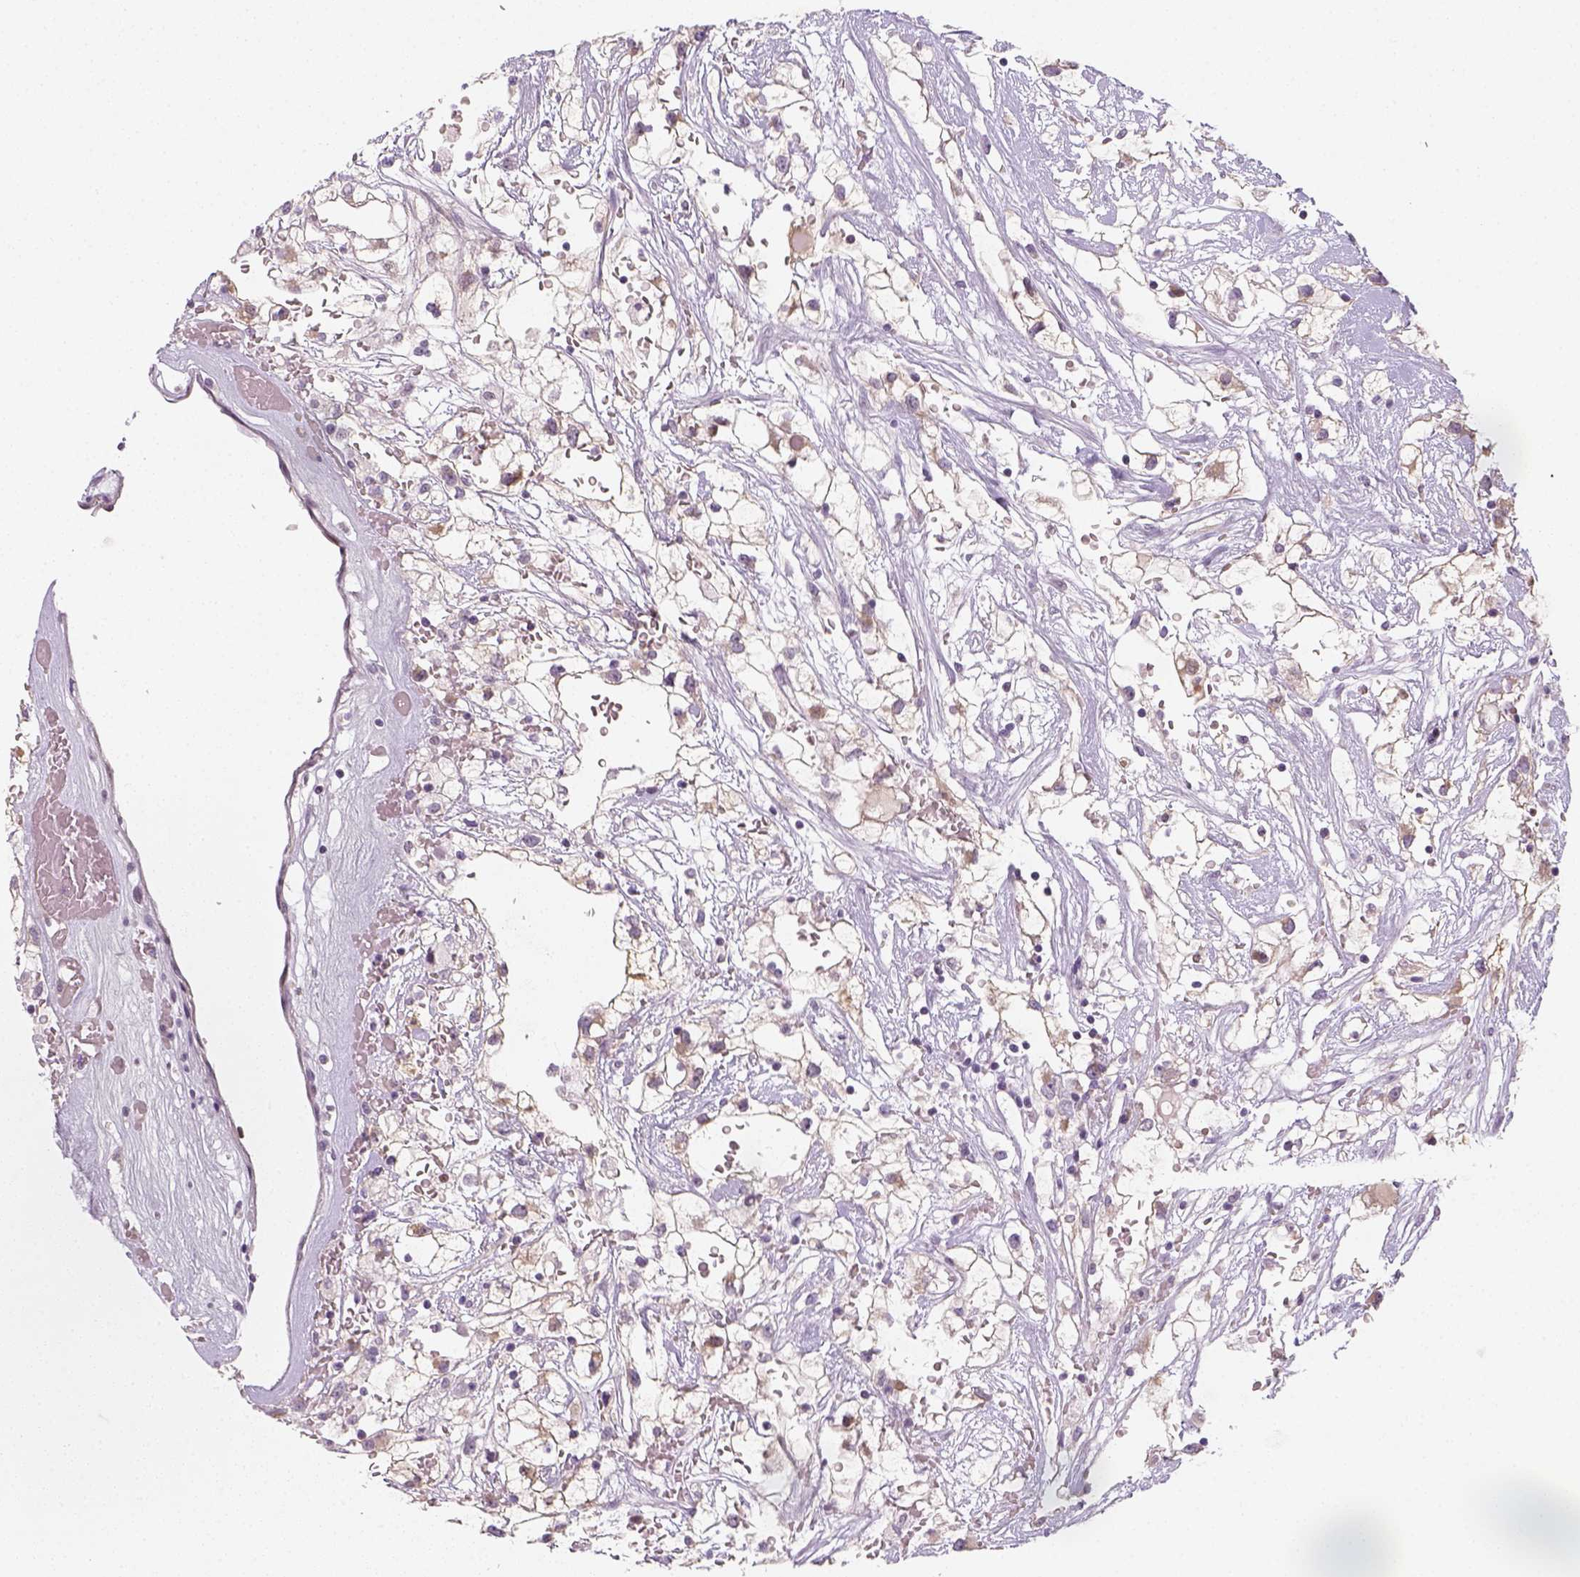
{"staining": {"intensity": "negative", "quantity": "none", "location": "none"}, "tissue": "renal cancer", "cell_type": "Tumor cells", "image_type": "cancer", "snomed": [{"axis": "morphology", "description": "Adenocarcinoma, NOS"}, {"axis": "topography", "description": "Kidney"}], "caption": "Renal cancer was stained to show a protein in brown. There is no significant positivity in tumor cells.", "gene": "MAGEB3", "patient": {"sex": "male", "age": 59}}